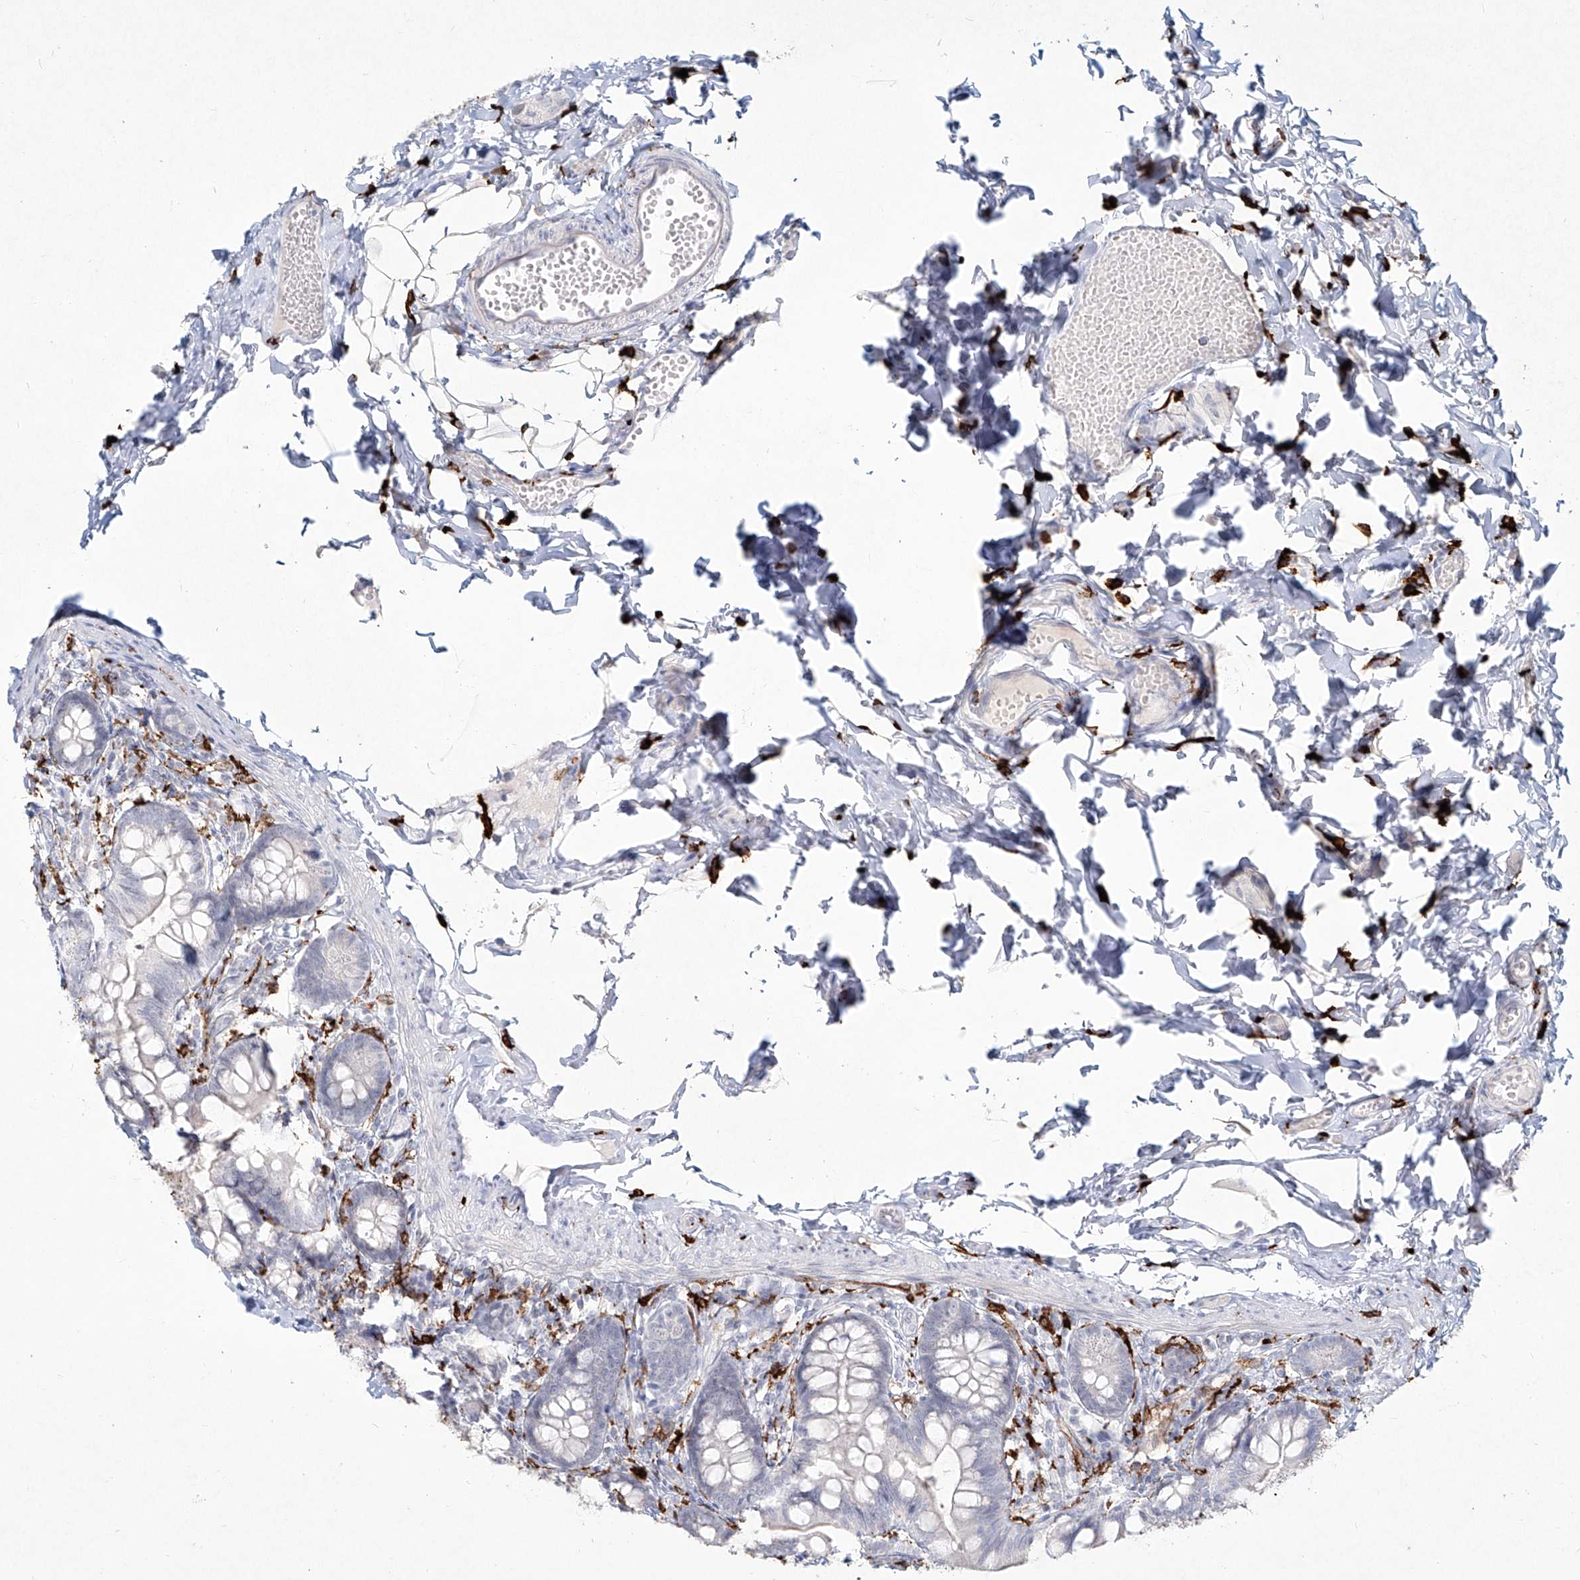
{"staining": {"intensity": "negative", "quantity": "none", "location": "none"}, "tissue": "small intestine", "cell_type": "Glandular cells", "image_type": "normal", "snomed": [{"axis": "morphology", "description": "Normal tissue, NOS"}, {"axis": "topography", "description": "Small intestine"}], "caption": "DAB immunohistochemical staining of unremarkable human small intestine exhibits no significant expression in glandular cells. (Immunohistochemistry (ihc), brightfield microscopy, high magnification).", "gene": "CD209", "patient": {"sex": "male", "age": 7}}